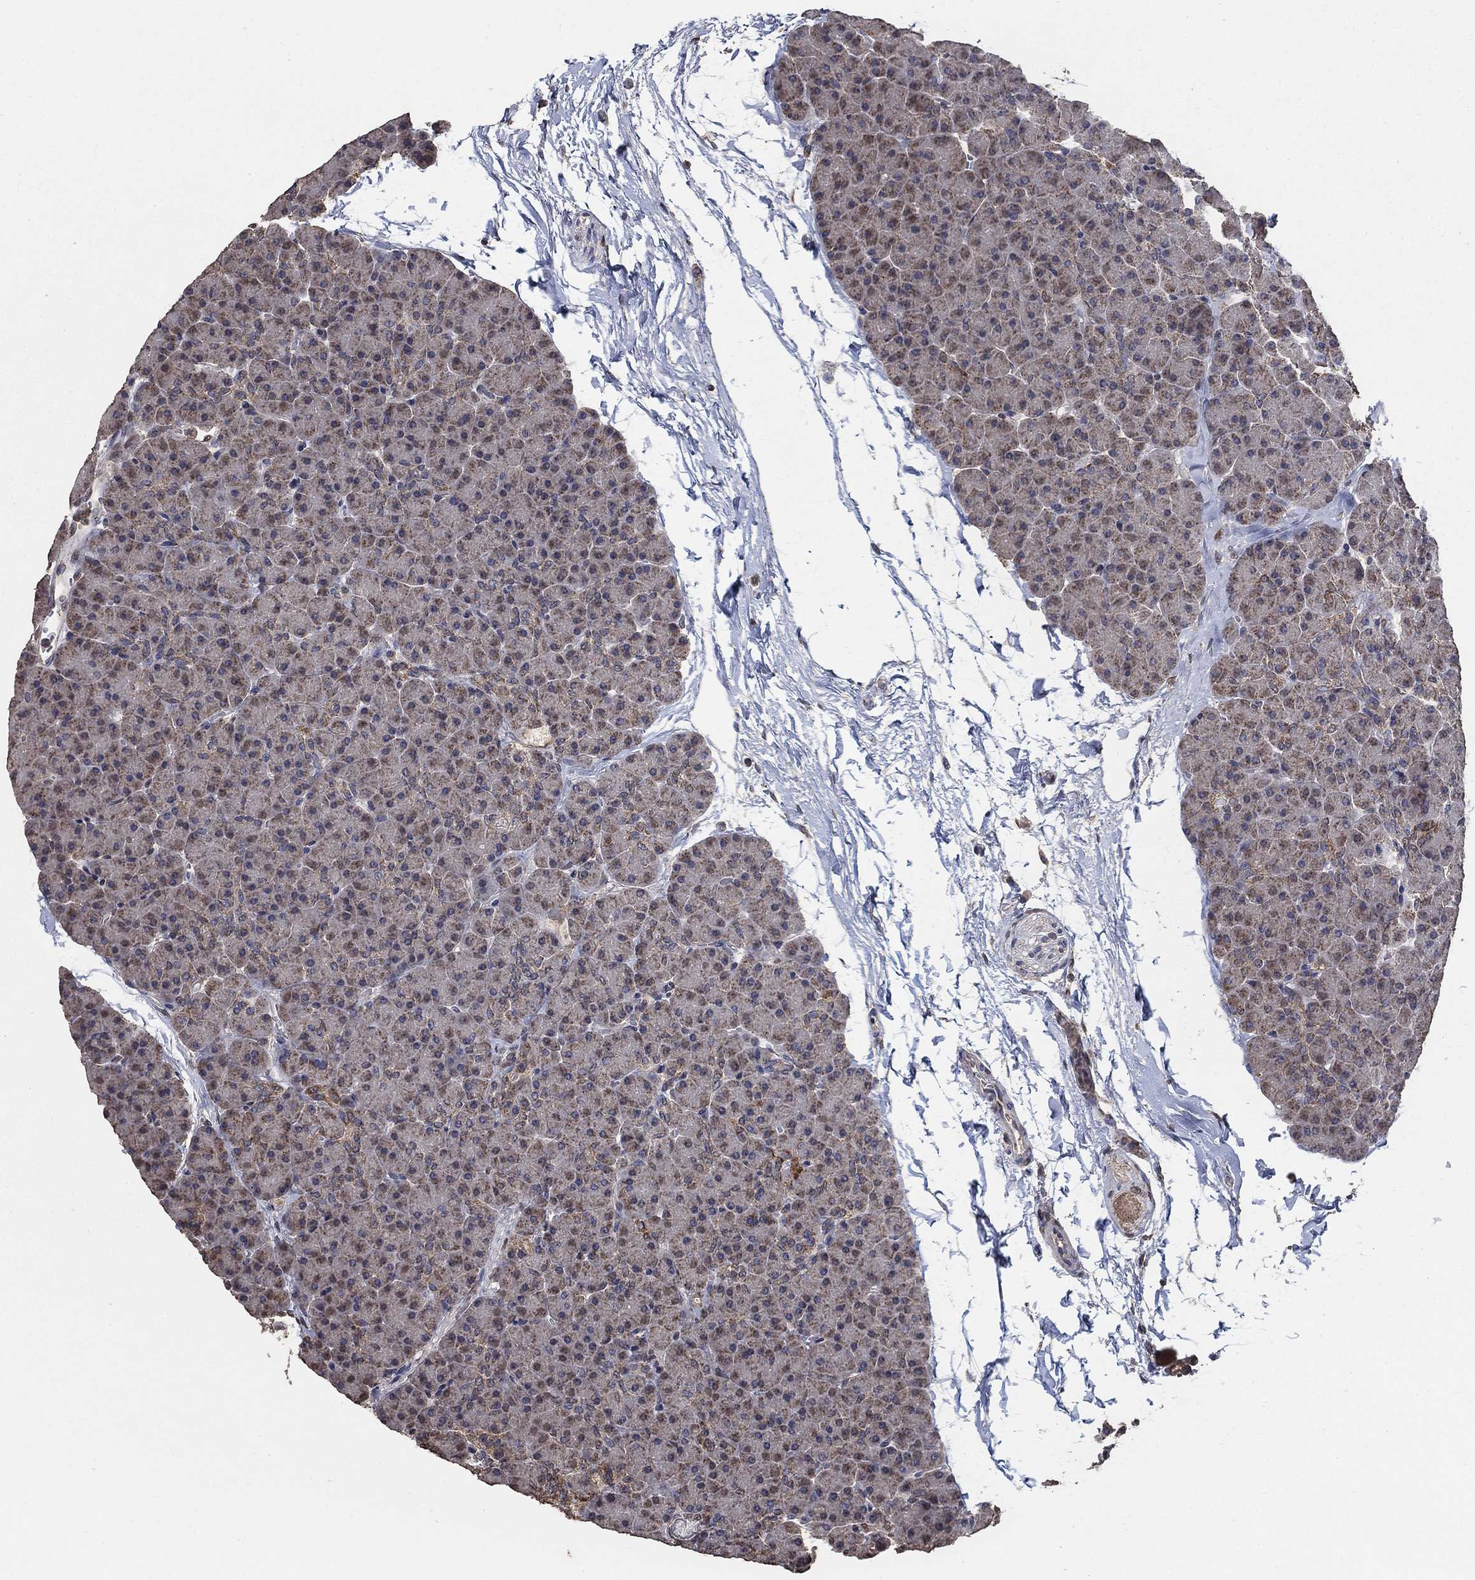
{"staining": {"intensity": "strong", "quantity": "<25%", "location": "cytoplasmic/membranous"}, "tissue": "pancreas", "cell_type": "Exocrine glandular cells", "image_type": "normal", "snomed": [{"axis": "morphology", "description": "Normal tissue, NOS"}, {"axis": "topography", "description": "Pancreas"}], "caption": "Pancreas stained with a brown dye reveals strong cytoplasmic/membranous positive staining in approximately <25% of exocrine glandular cells.", "gene": "MRPS24", "patient": {"sex": "female", "age": 44}}